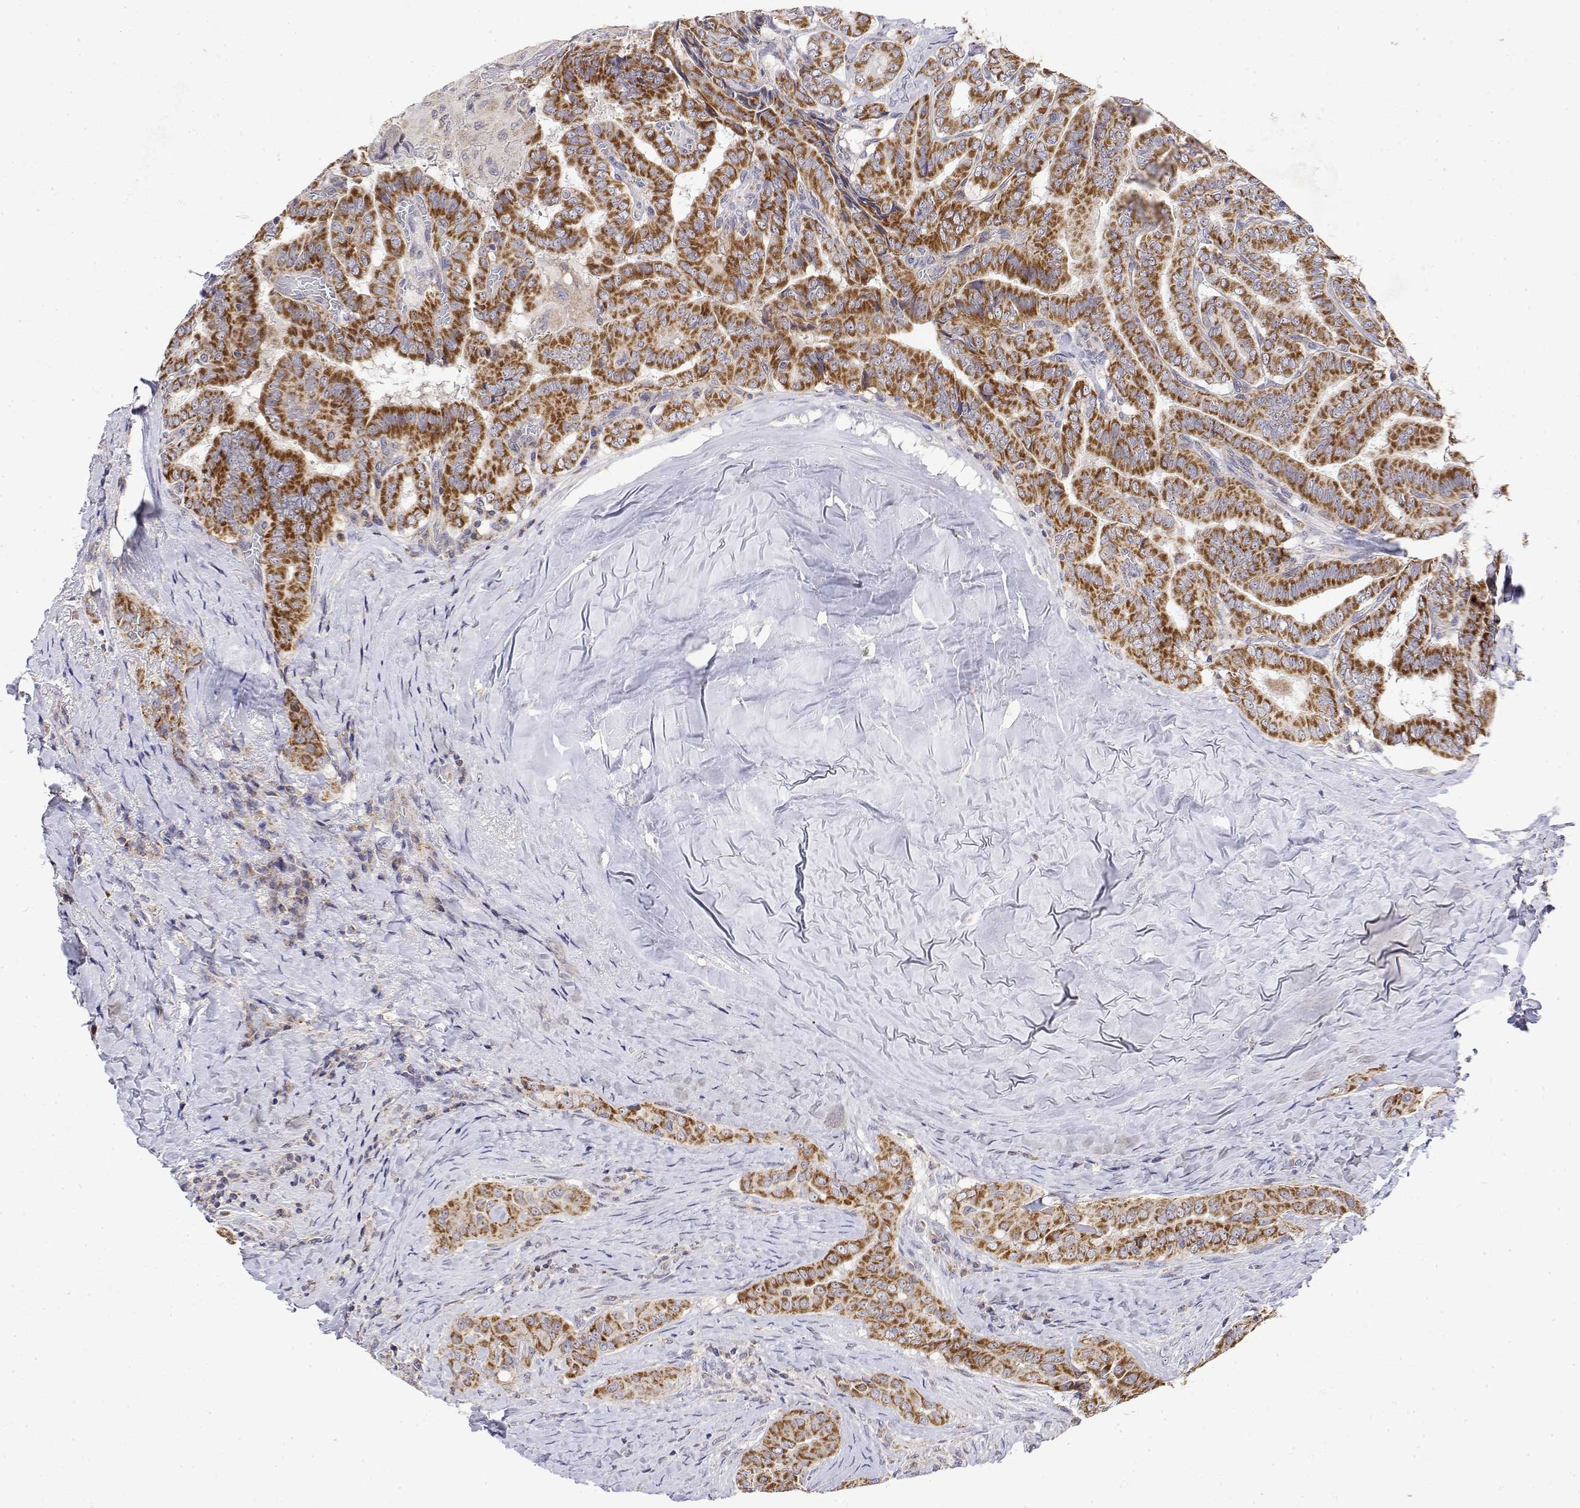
{"staining": {"intensity": "strong", "quantity": ">75%", "location": "cytoplasmic/membranous"}, "tissue": "thyroid cancer", "cell_type": "Tumor cells", "image_type": "cancer", "snomed": [{"axis": "morphology", "description": "Papillary adenocarcinoma, NOS"}, {"axis": "morphology", "description": "Papillary adenoma metastatic"}, {"axis": "topography", "description": "Thyroid gland"}], "caption": "This histopathology image reveals thyroid cancer (papillary adenoma metastatic) stained with immunohistochemistry to label a protein in brown. The cytoplasmic/membranous of tumor cells show strong positivity for the protein. Nuclei are counter-stained blue.", "gene": "GADD45GIP1", "patient": {"sex": "female", "age": 50}}